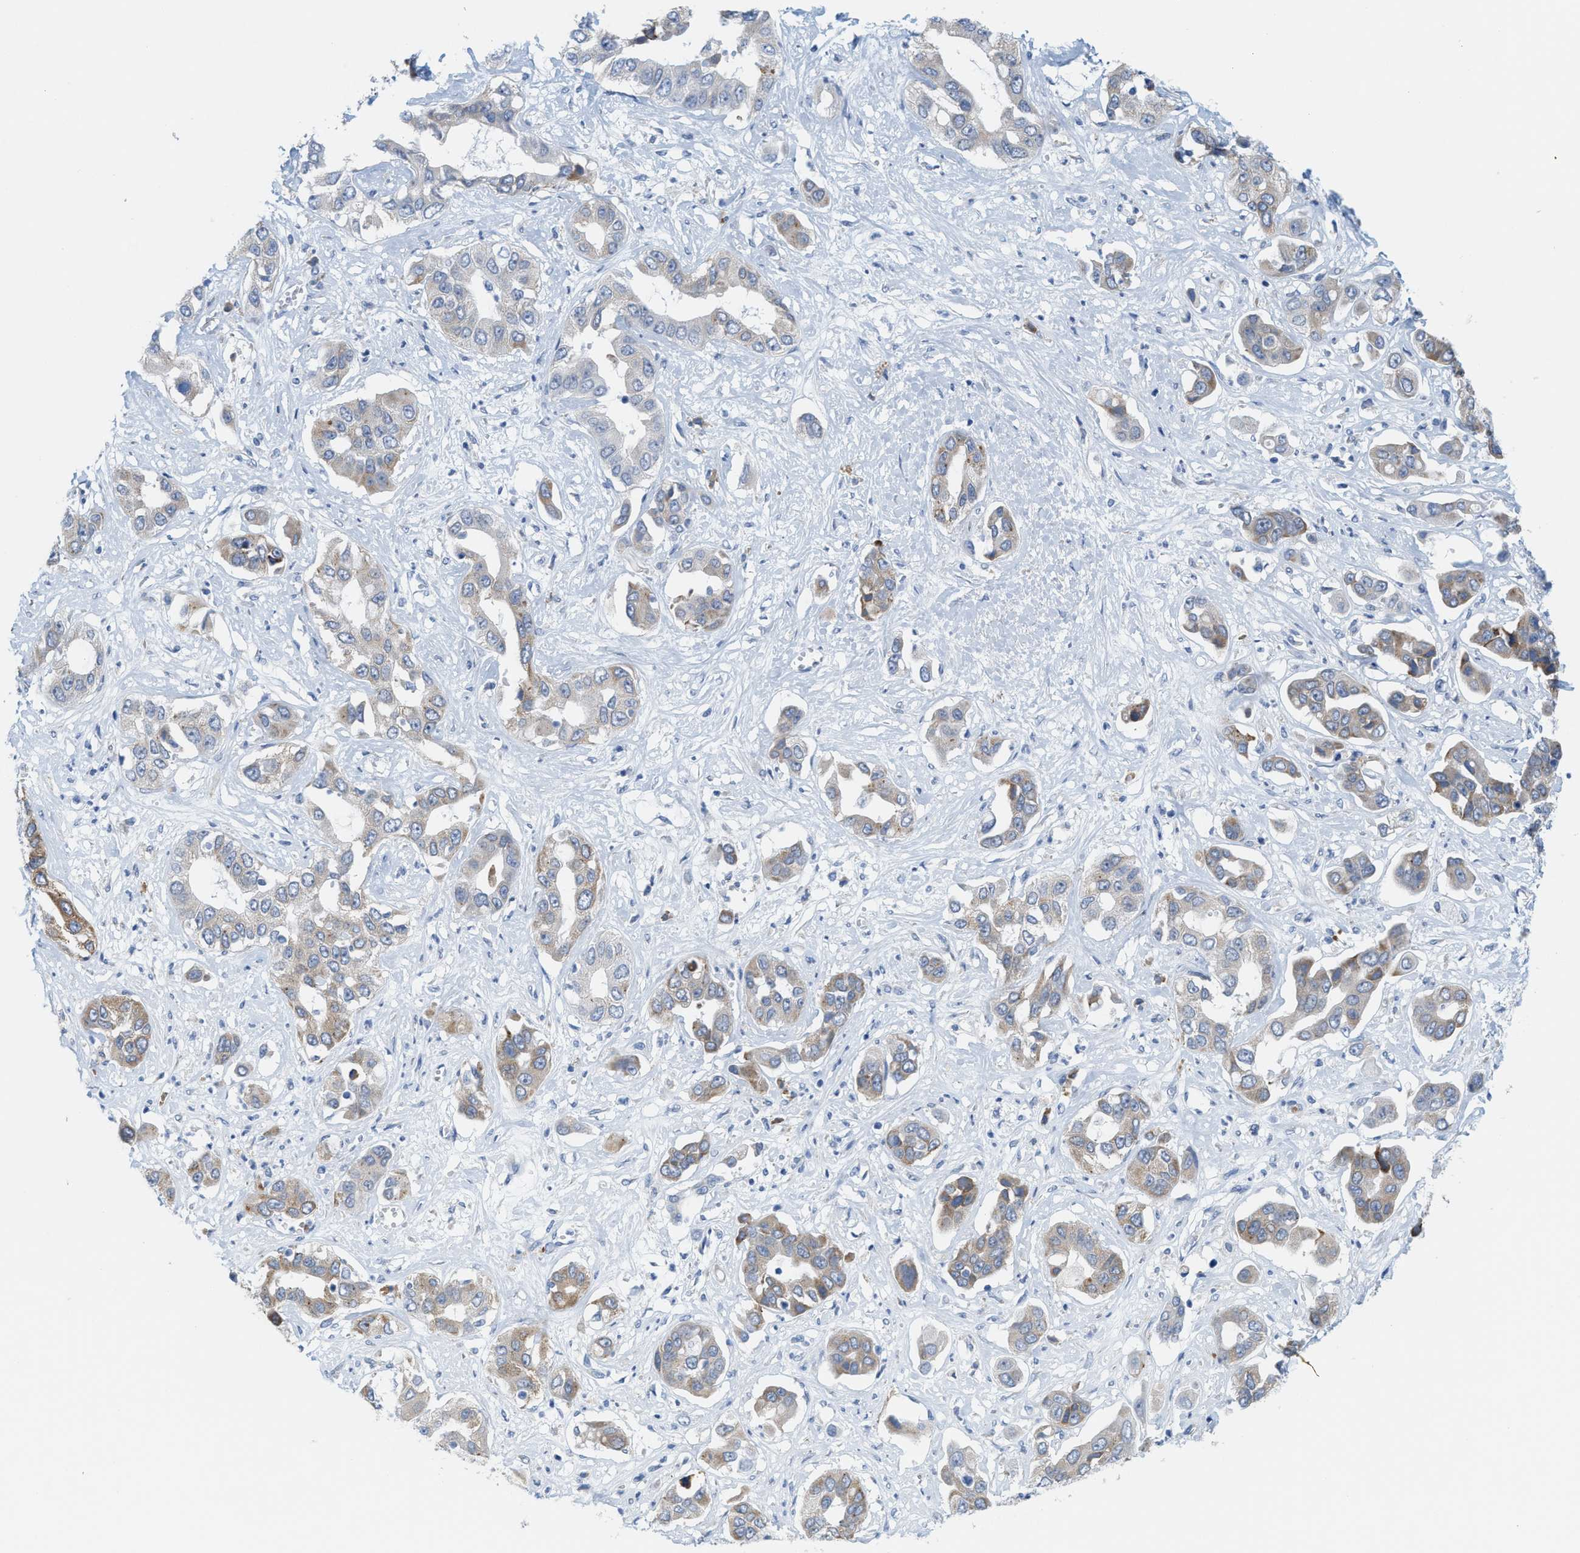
{"staining": {"intensity": "weak", "quantity": "25%-75%", "location": "cytoplasmic/membranous"}, "tissue": "liver cancer", "cell_type": "Tumor cells", "image_type": "cancer", "snomed": [{"axis": "morphology", "description": "Cholangiocarcinoma"}, {"axis": "topography", "description": "Liver"}], "caption": "High-power microscopy captured an IHC image of liver cancer (cholangiocarcinoma), revealing weak cytoplasmic/membranous staining in approximately 25%-75% of tumor cells. Ihc stains the protein in brown and the nuclei are stained blue.", "gene": "KIFC3", "patient": {"sex": "female", "age": 52}}